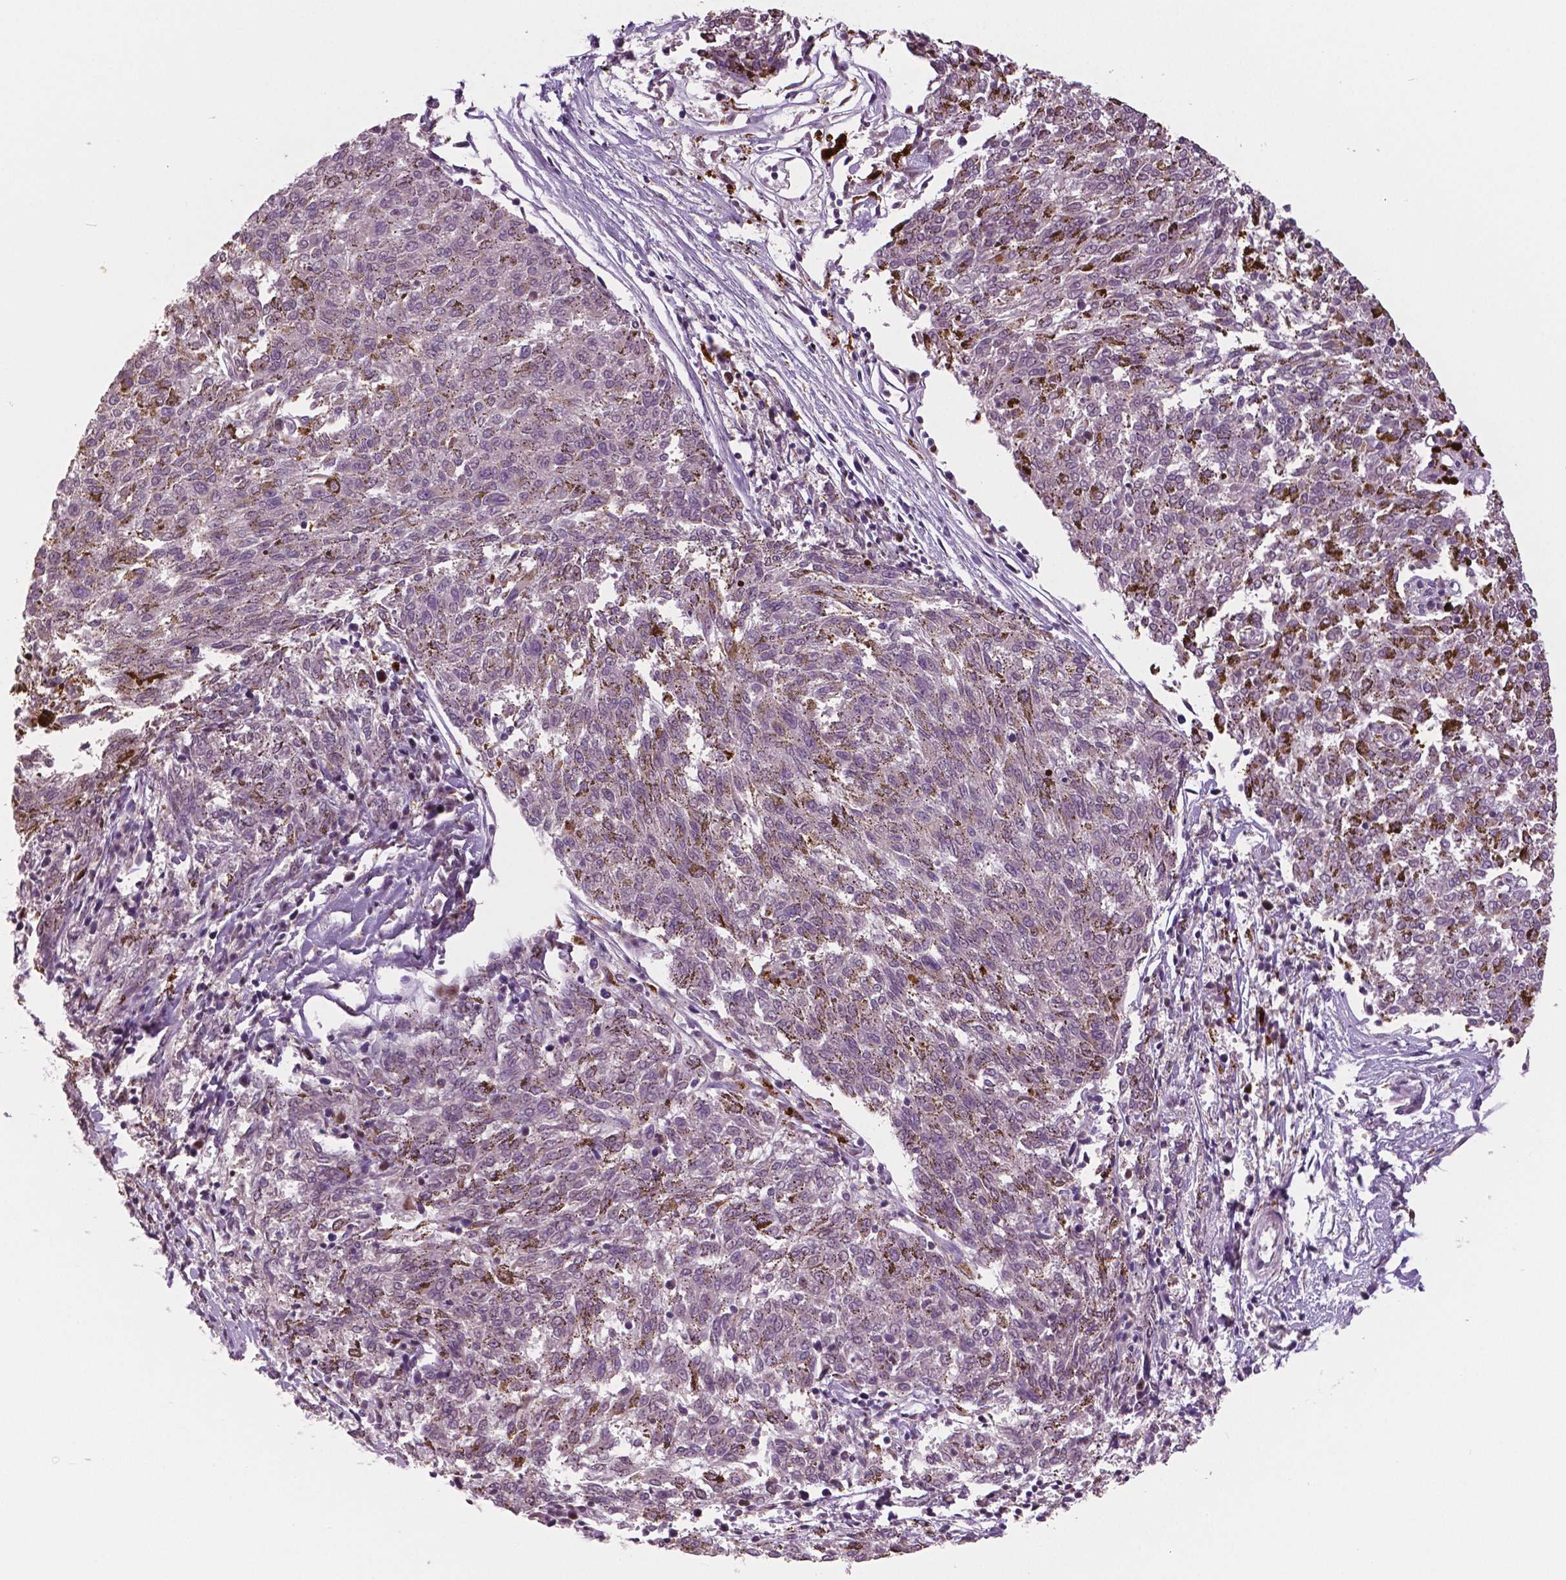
{"staining": {"intensity": "negative", "quantity": "none", "location": "none"}, "tissue": "melanoma", "cell_type": "Tumor cells", "image_type": "cancer", "snomed": [{"axis": "morphology", "description": "Malignant melanoma, NOS"}, {"axis": "topography", "description": "Skin"}], "caption": "Tumor cells are negative for brown protein staining in malignant melanoma.", "gene": "MKI67", "patient": {"sex": "female", "age": 72}}